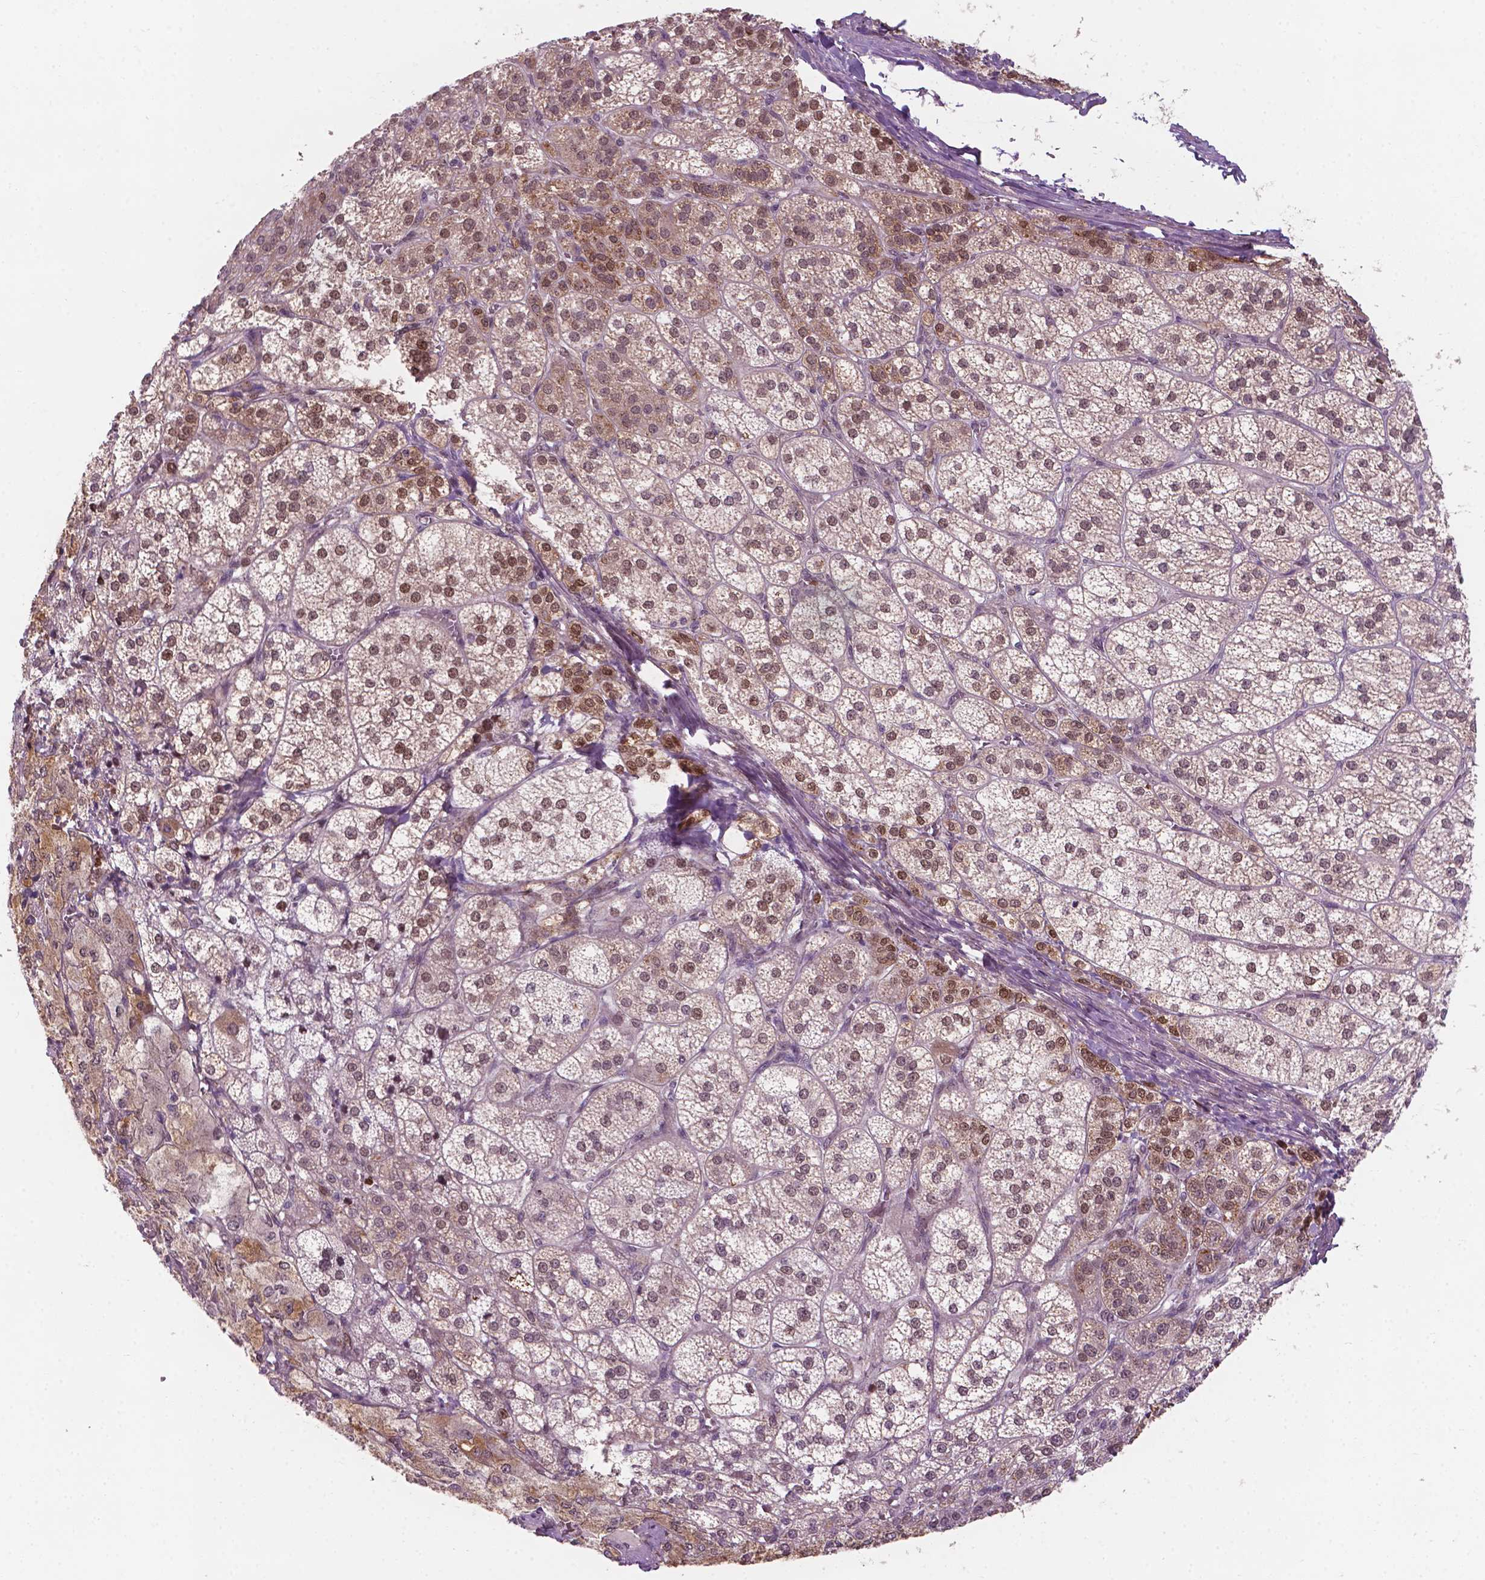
{"staining": {"intensity": "moderate", "quantity": ">75%", "location": "cytoplasmic/membranous,nuclear"}, "tissue": "adrenal gland", "cell_type": "Glandular cells", "image_type": "normal", "snomed": [{"axis": "morphology", "description": "Normal tissue, NOS"}, {"axis": "topography", "description": "Adrenal gland"}], "caption": "Adrenal gland was stained to show a protein in brown. There is medium levels of moderate cytoplasmic/membranous,nuclear staining in about >75% of glandular cells. The protein of interest is shown in brown color, while the nuclei are stained blue.", "gene": "NFAT5", "patient": {"sex": "female", "age": 60}}